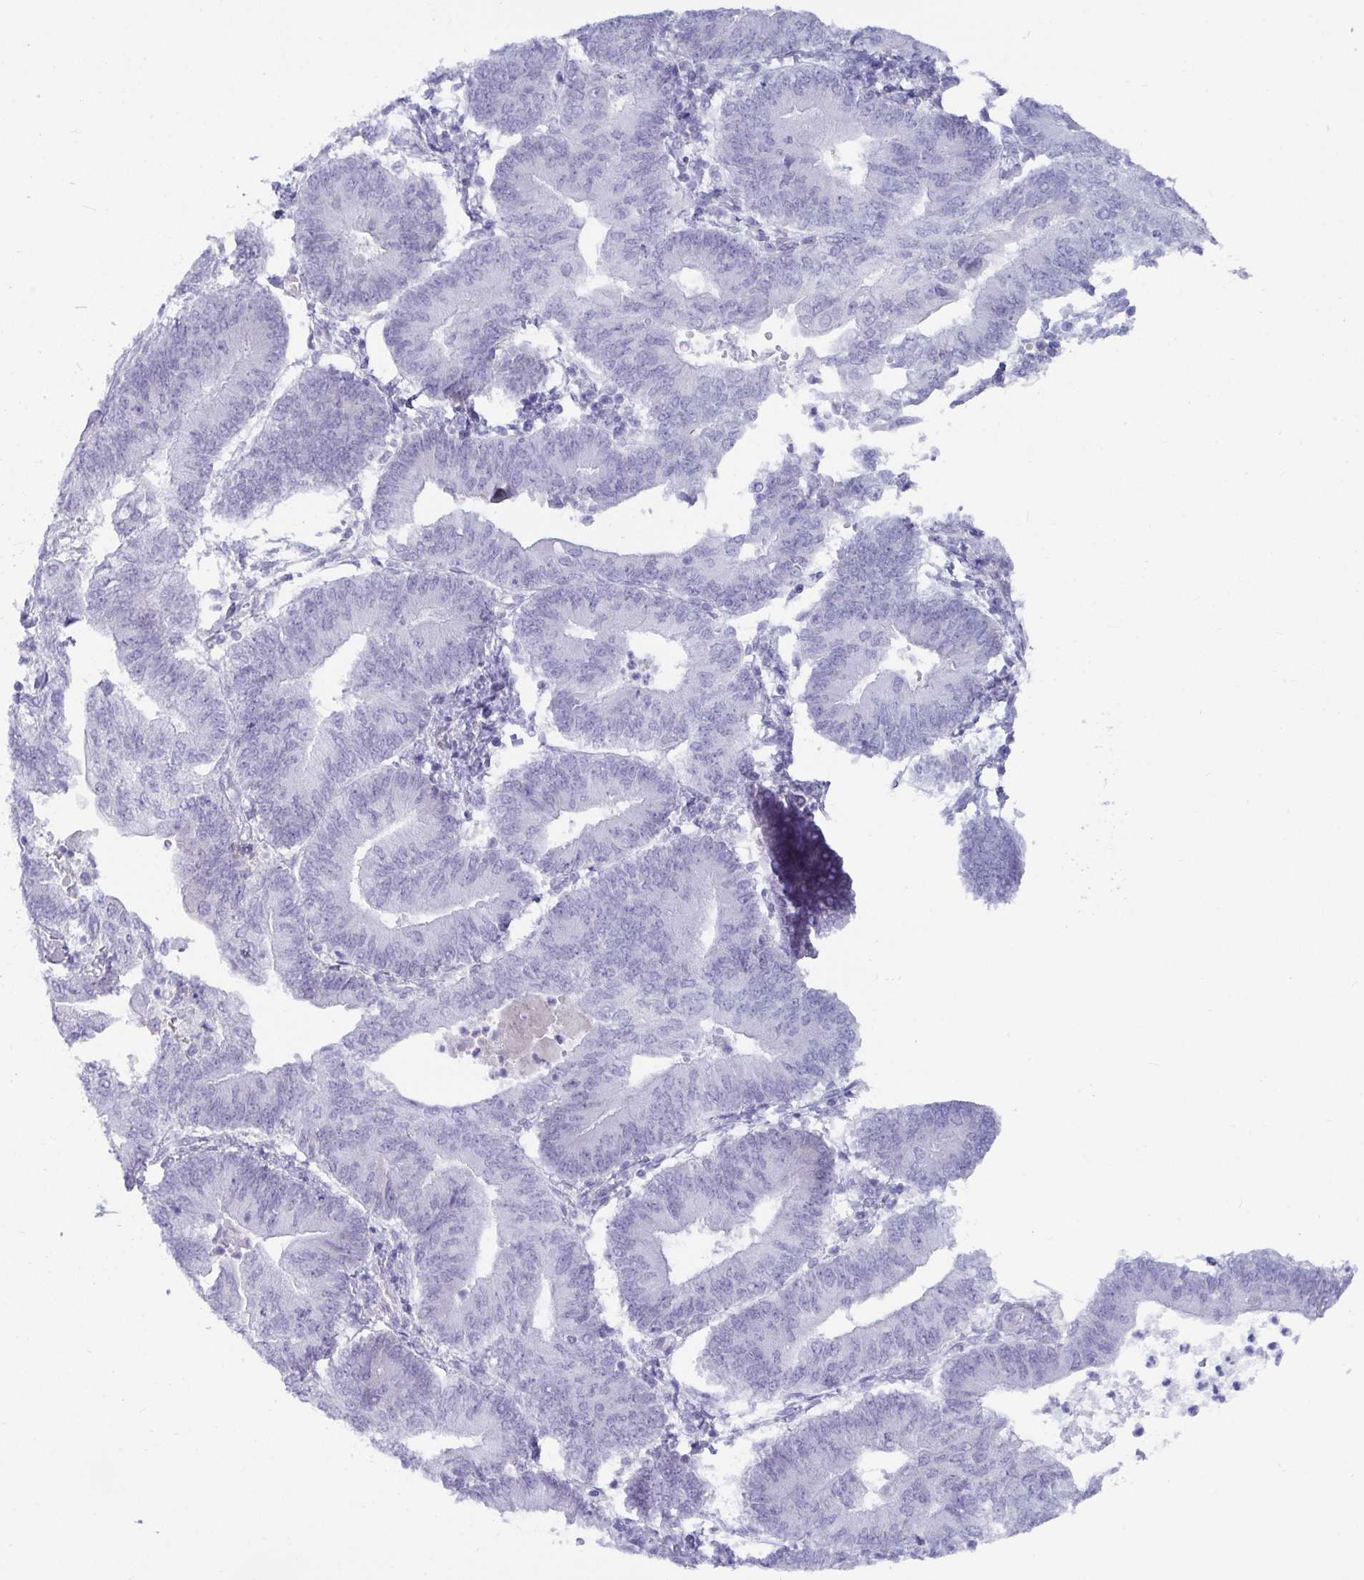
{"staining": {"intensity": "negative", "quantity": "none", "location": "none"}, "tissue": "endometrial cancer", "cell_type": "Tumor cells", "image_type": "cancer", "snomed": [{"axis": "morphology", "description": "Adenocarcinoma, NOS"}, {"axis": "topography", "description": "Endometrium"}], "caption": "DAB (3,3'-diaminobenzidine) immunohistochemical staining of adenocarcinoma (endometrial) reveals no significant staining in tumor cells.", "gene": "NPY", "patient": {"sex": "female", "age": 65}}